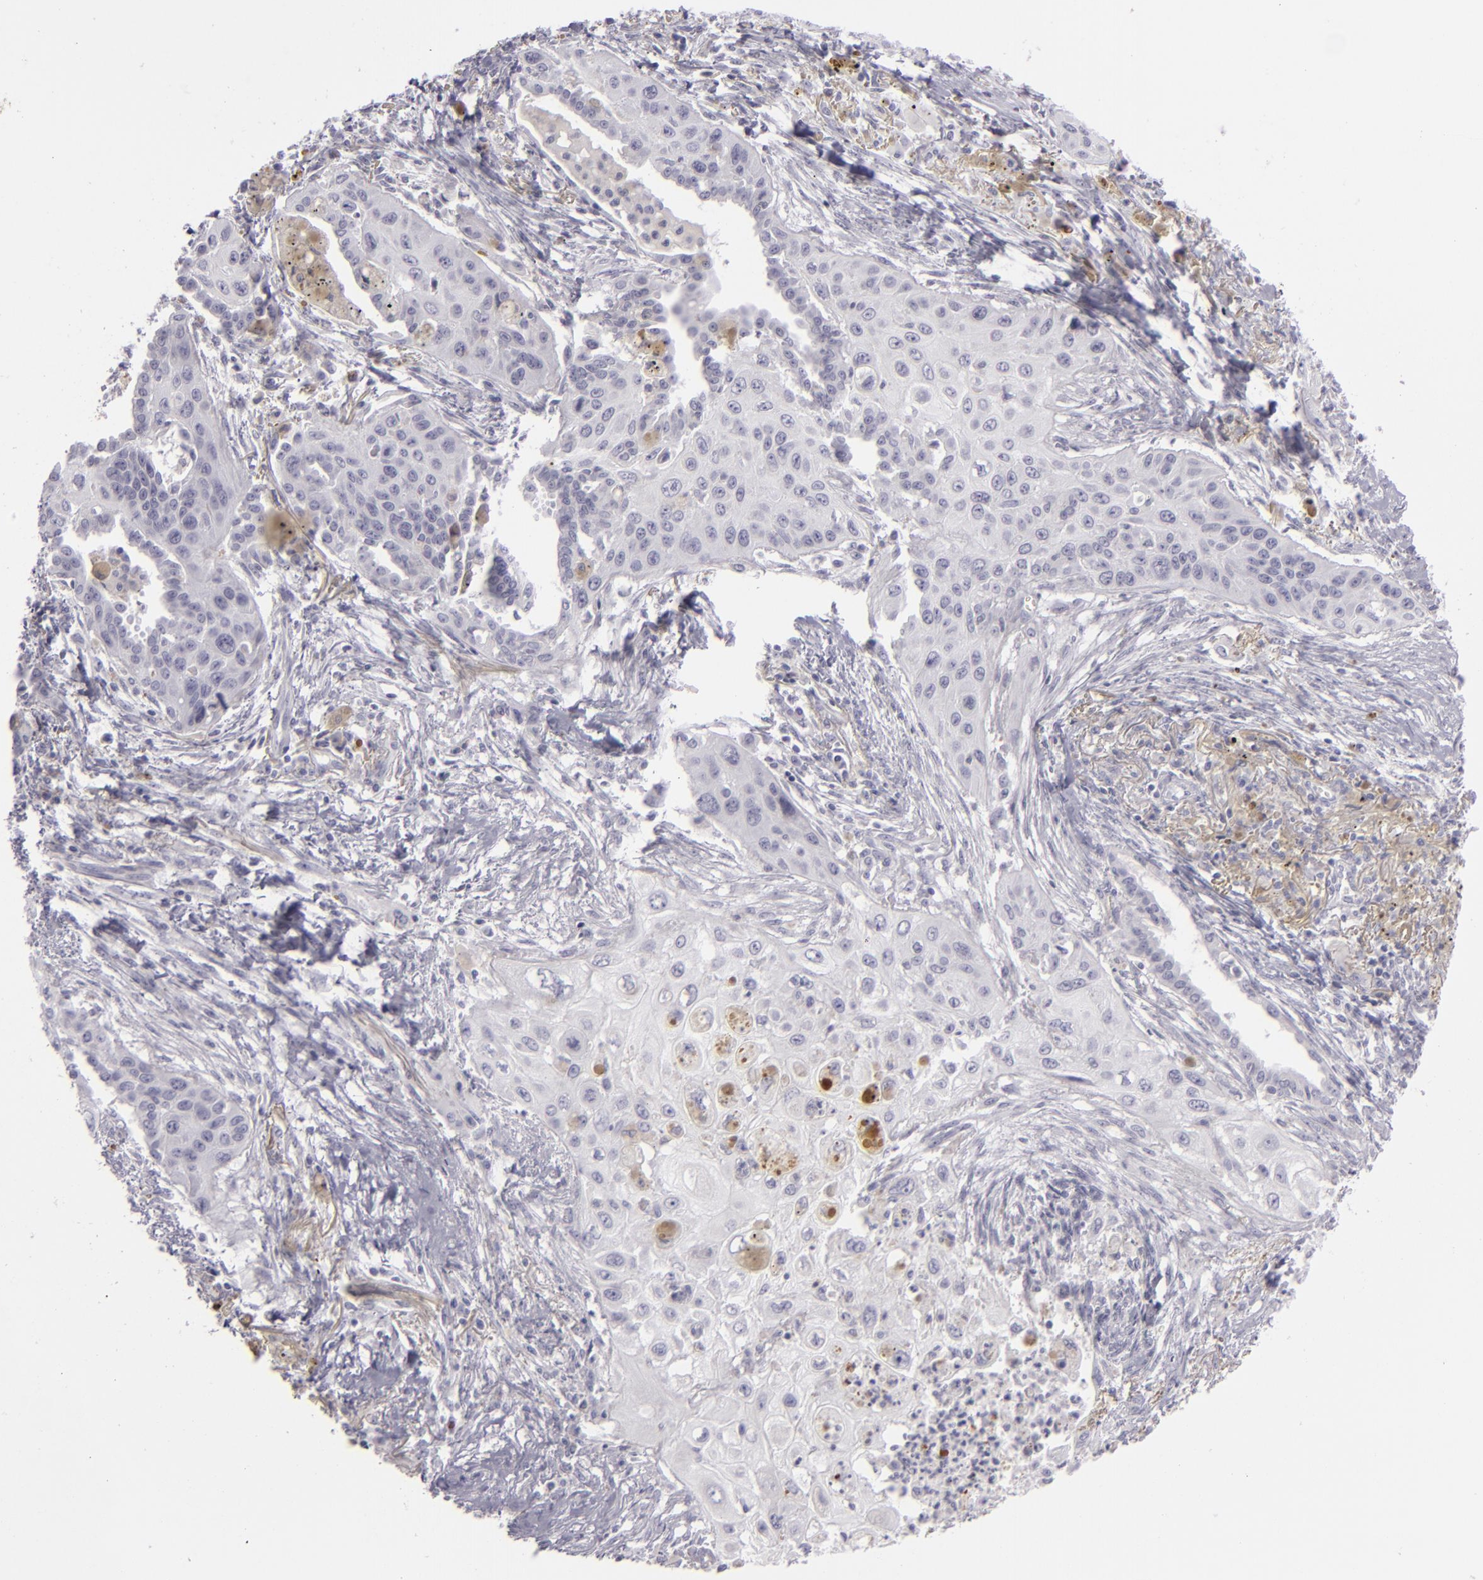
{"staining": {"intensity": "negative", "quantity": "none", "location": "none"}, "tissue": "lung cancer", "cell_type": "Tumor cells", "image_type": "cancer", "snomed": [{"axis": "morphology", "description": "Squamous cell carcinoma, NOS"}, {"axis": "topography", "description": "Lung"}], "caption": "This is a photomicrograph of immunohistochemistry (IHC) staining of lung cancer, which shows no staining in tumor cells.", "gene": "CDX2", "patient": {"sex": "male", "age": 71}}